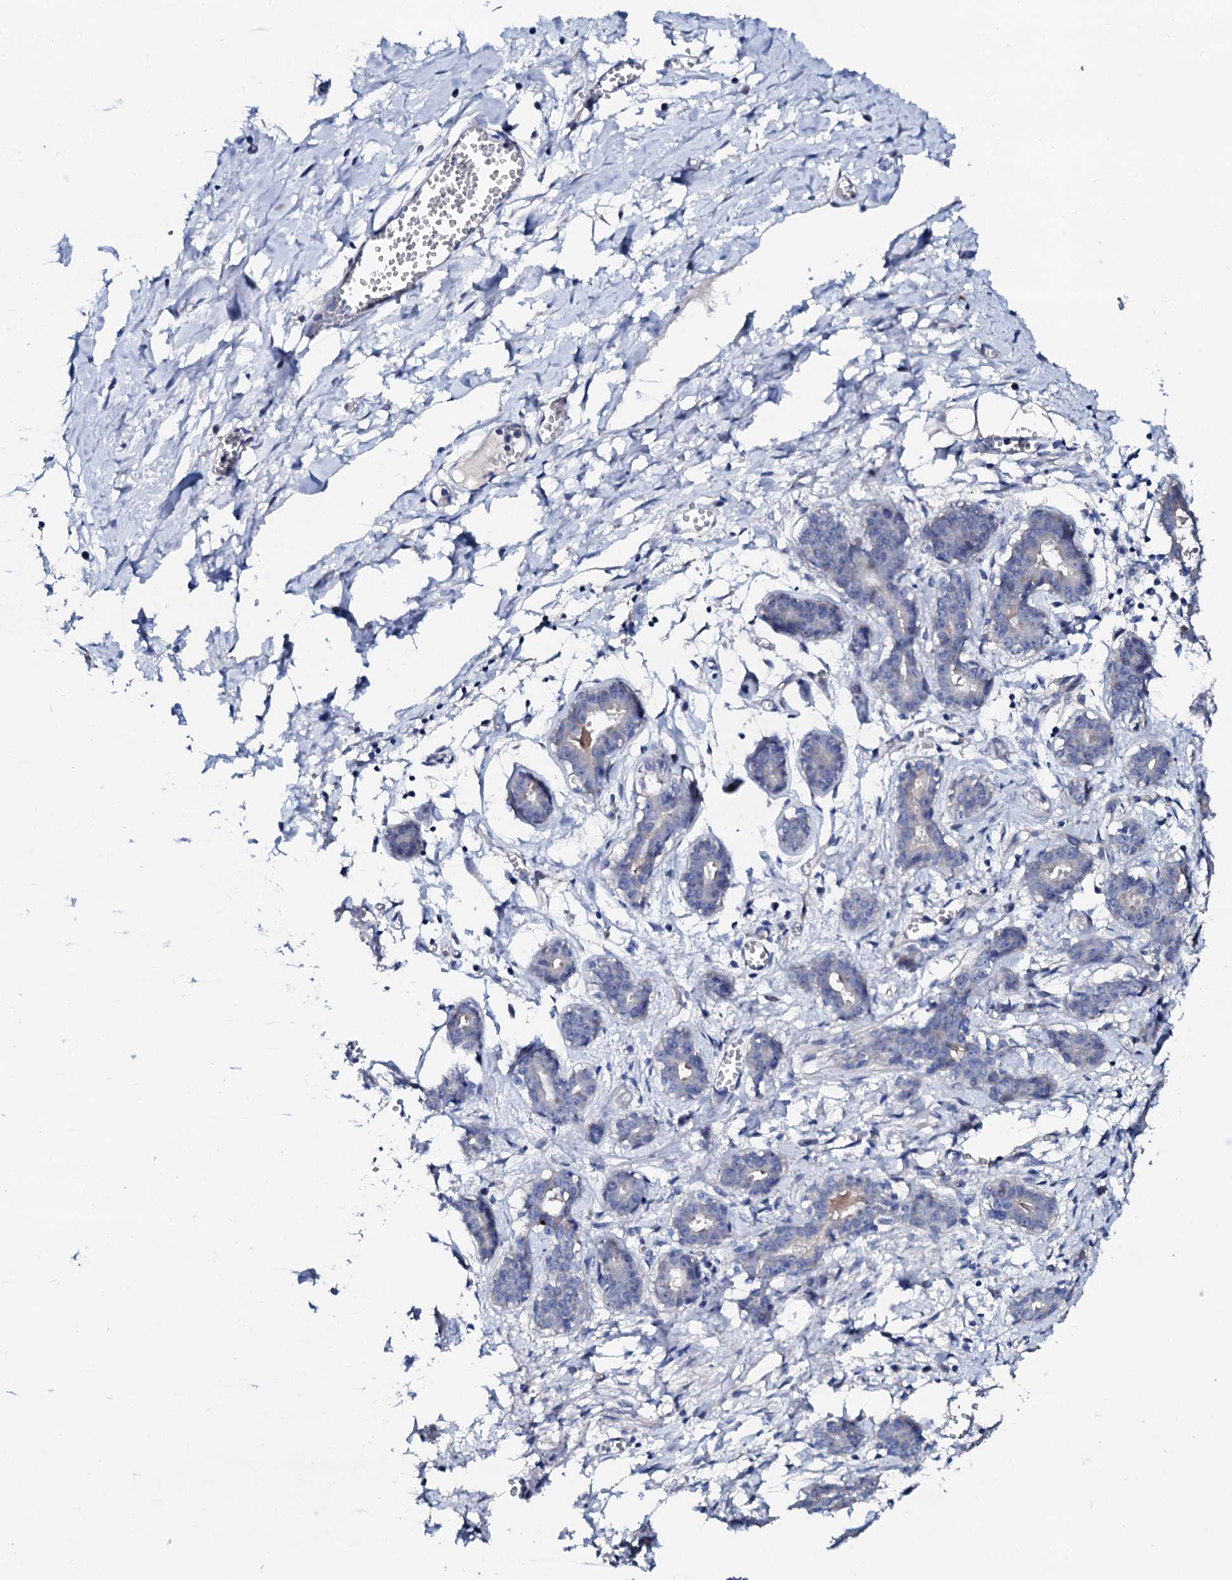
{"staining": {"intensity": "negative", "quantity": "none", "location": "none"}, "tissue": "breast", "cell_type": "Adipocytes", "image_type": "normal", "snomed": [{"axis": "morphology", "description": "Normal tissue, NOS"}, {"axis": "topography", "description": "Breast"}], "caption": "An IHC image of normal breast is shown. There is no staining in adipocytes of breast.", "gene": "TRDN", "patient": {"sex": "female", "age": 27}}